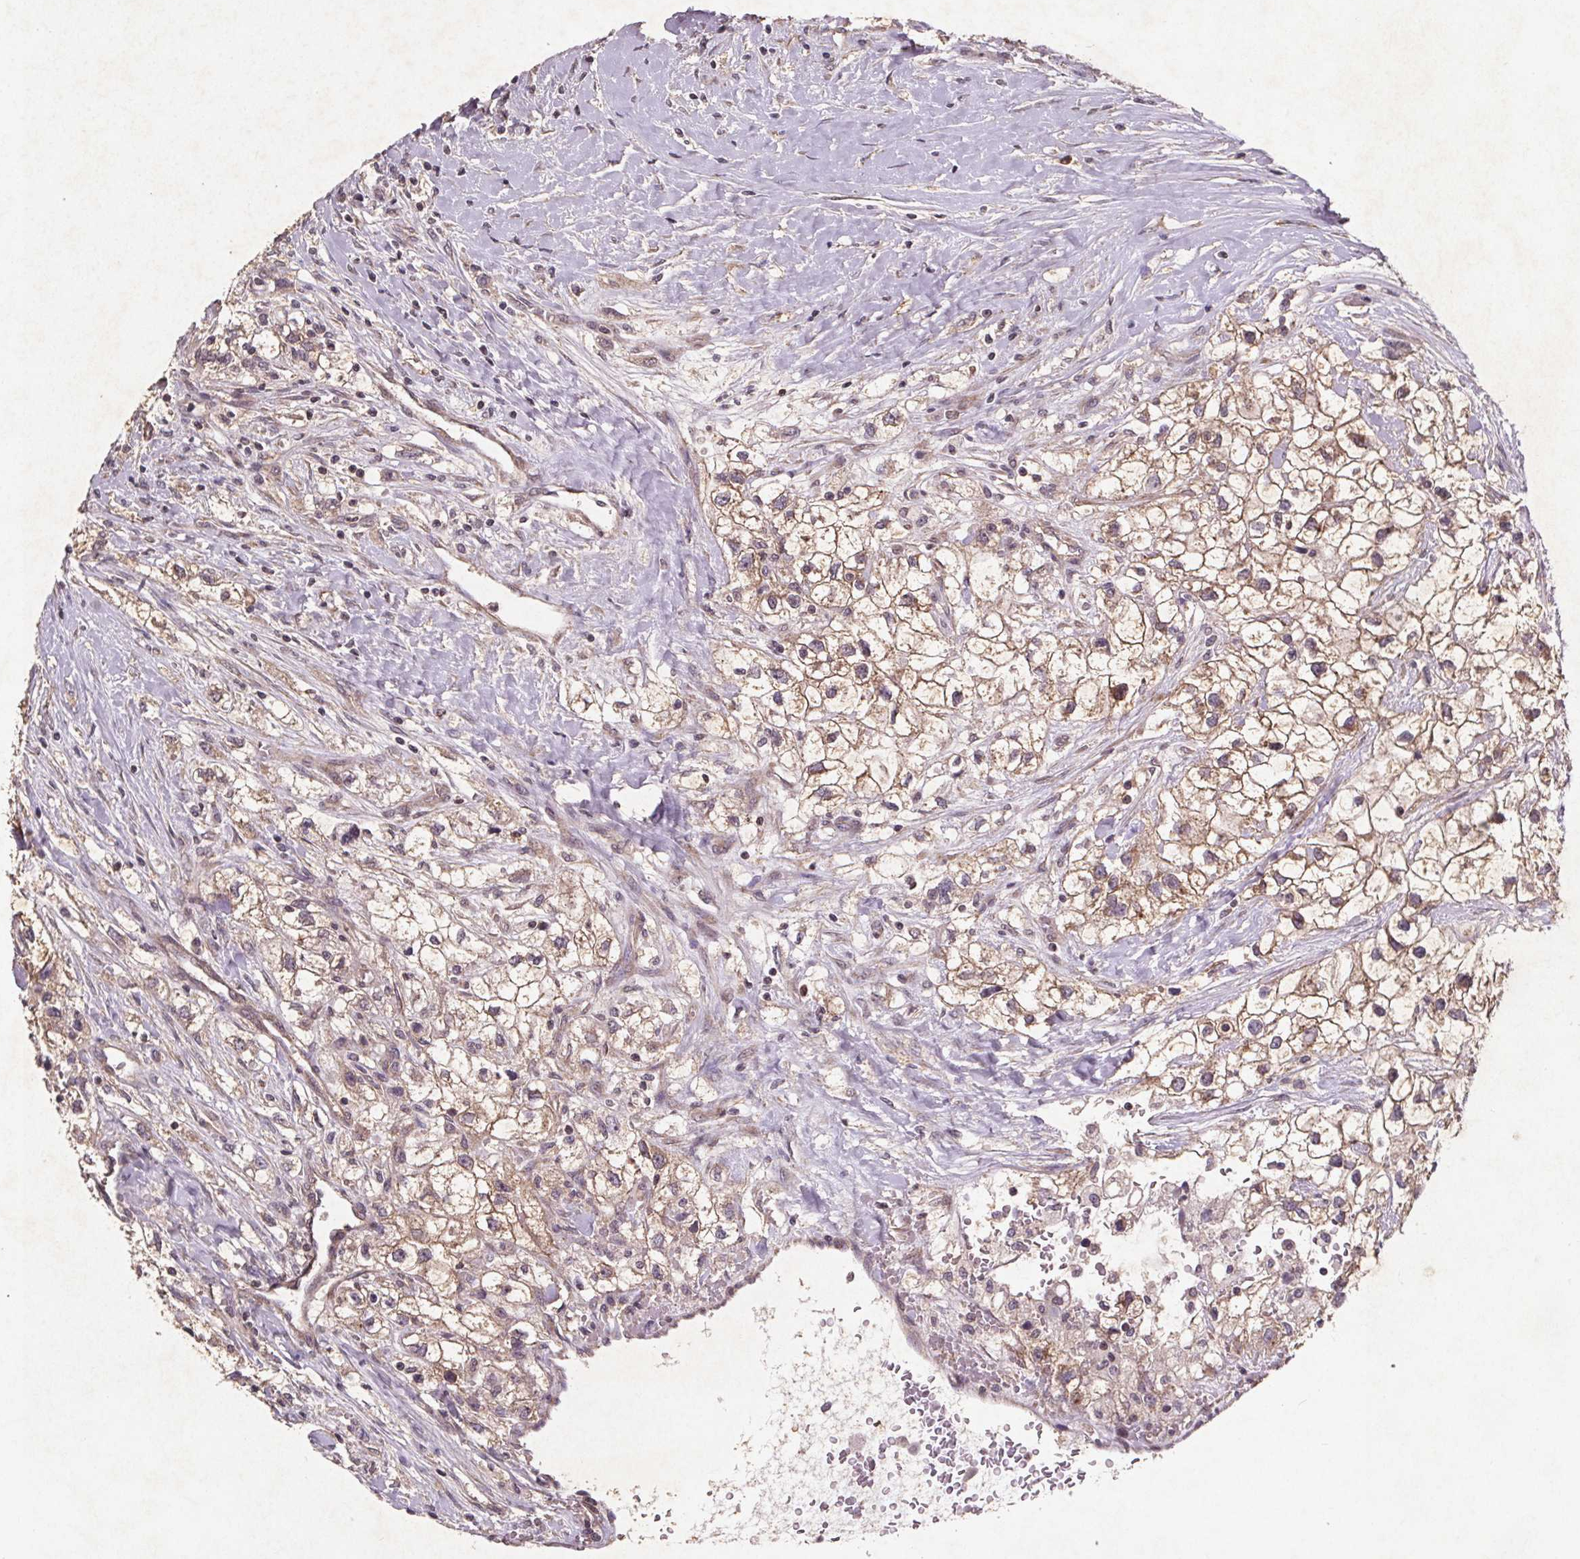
{"staining": {"intensity": "weak", "quantity": "25%-75%", "location": "cytoplasmic/membranous"}, "tissue": "renal cancer", "cell_type": "Tumor cells", "image_type": "cancer", "snomed": [{"axis": "morphology", "description": "Adenocarcinoma, NOS"}, {"axis": "topography", "description": "Kidney"}], "caption": "This histopathology image exhibits adenocarcinoma (renal) stained with immunohistochemistry (IHC) to label a protein in brown. The cytoplasmic/membranous of tumor cells show weak positivity for the protein. Nuclei are counter-stained blue.", "gene": "STRN3", "patient": {"sex": "male", "age": 59}}